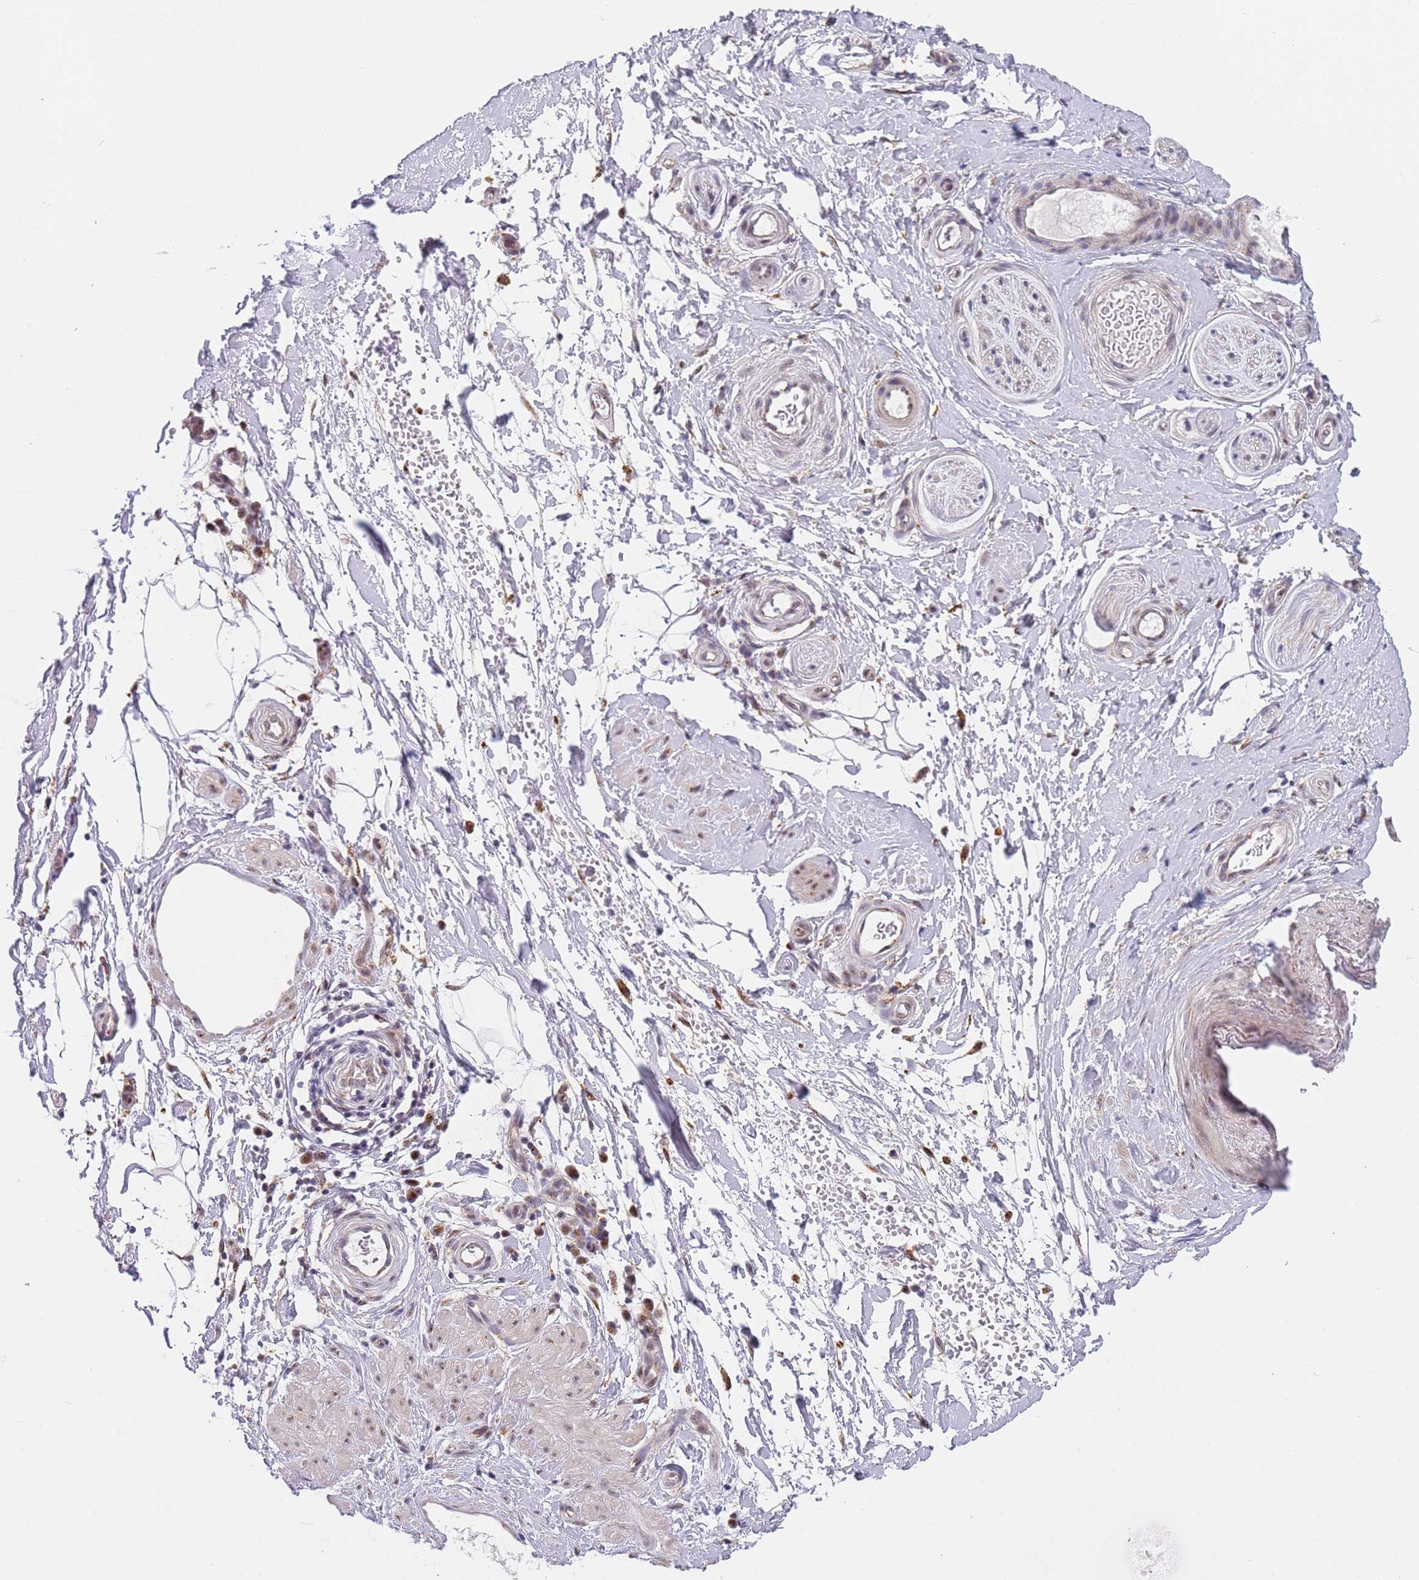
{"staining": {"intensity": "negative", "quantity": "none", "location": "none"}, "tissue": "adipose tissue", "cell_type": "Adipocytes", "image_type": "normal", "snomed": [{"axis": "morphology", "description": "Normal tissue, NOS"}, {"axis": "topography", "description": "Soft tissue"}, {"axis": "topography", "description": "Vascular tissue"}], "caption": "This is a image of IHC staining of normal adipose tissue, which shows no staining in adipocytes.", "gene": "PLCL2", "patient": {"sex": "male", "age": 41}}